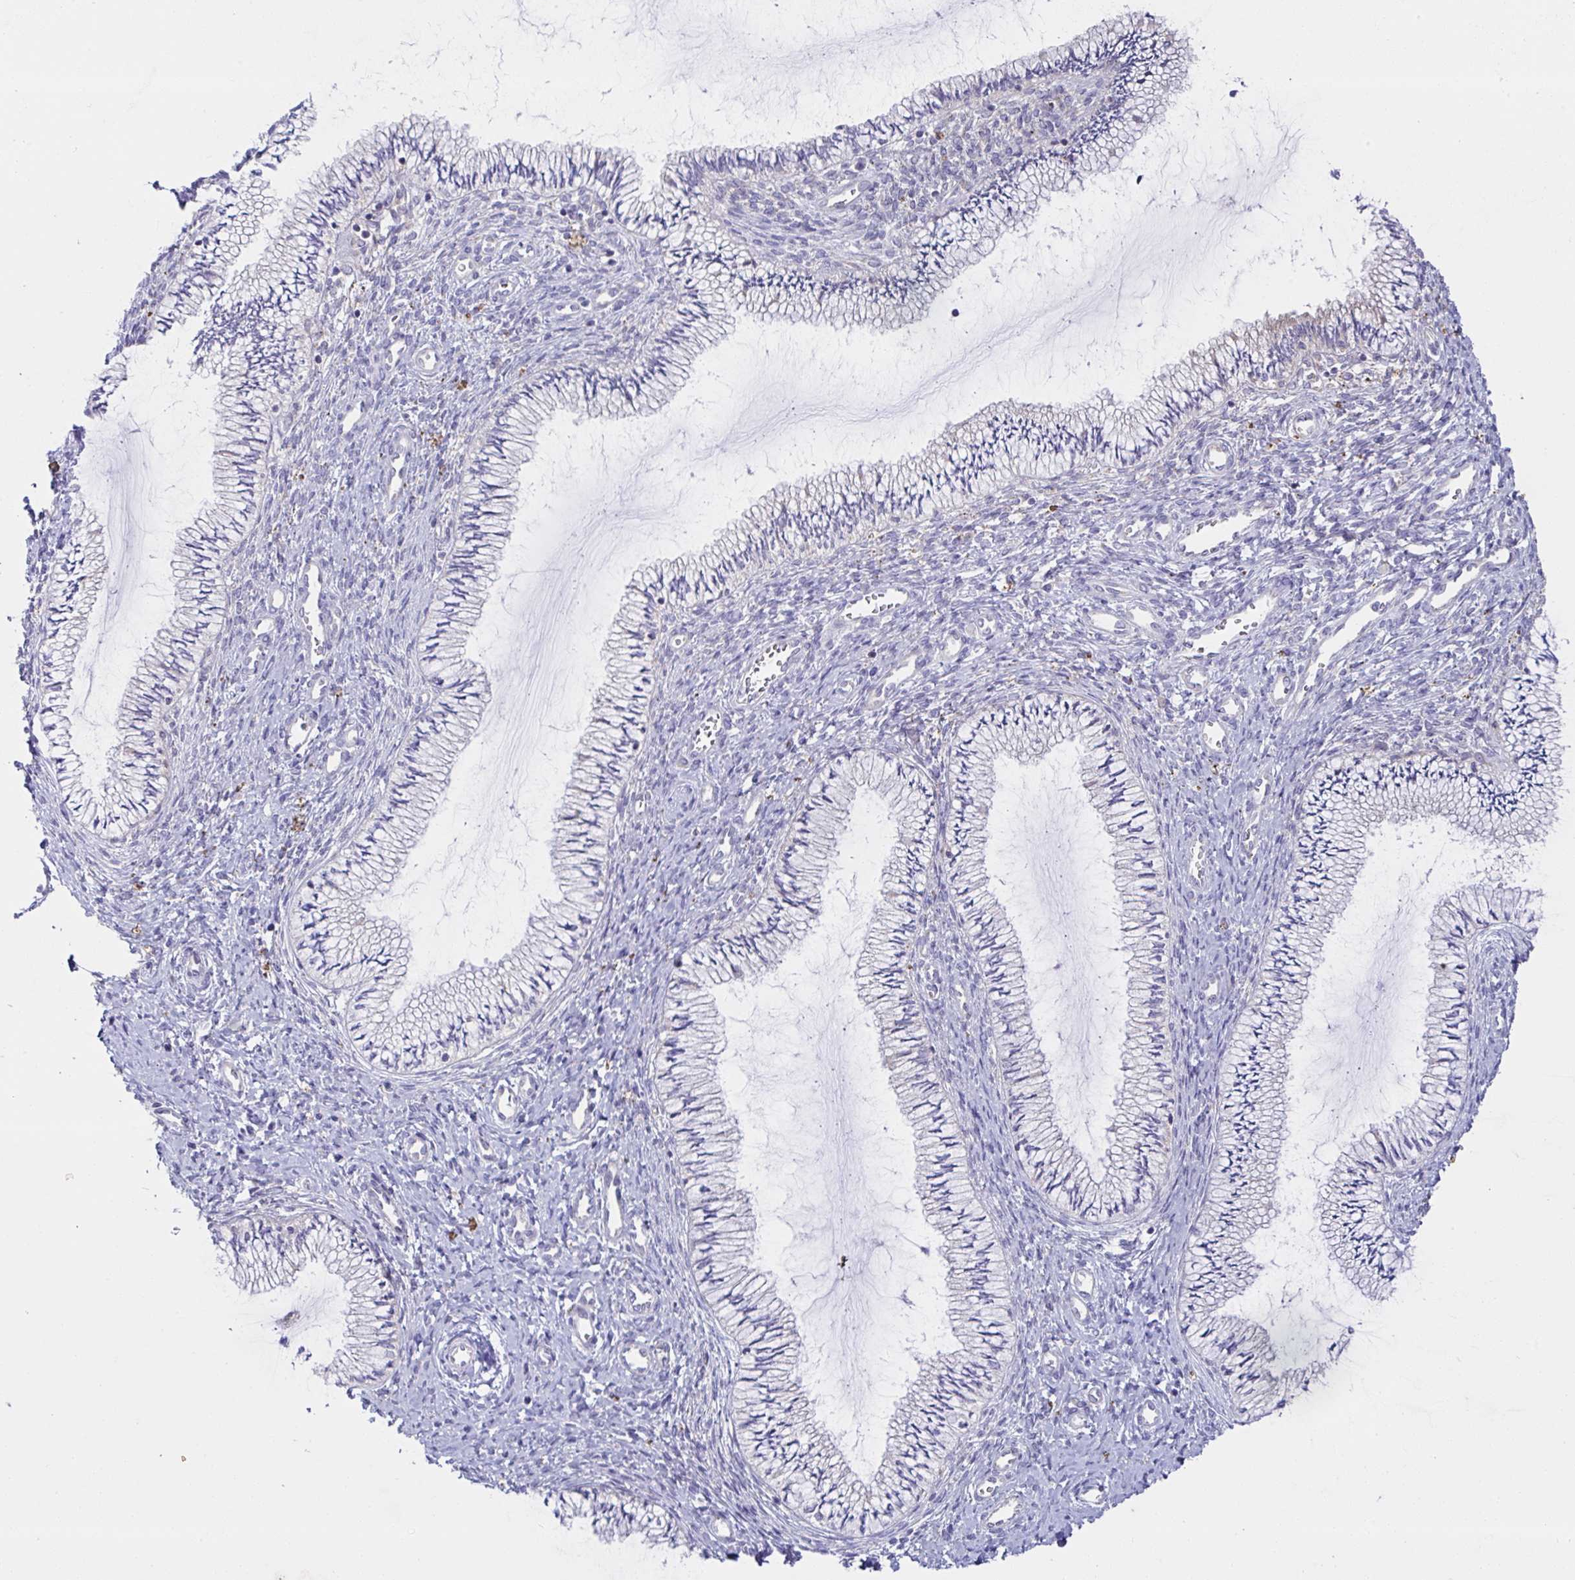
{"staining": {"intensity": "negative", "quantity": "none", "location": "none"}, "tissue": "cervix", "cell_type": "Glandular cells", "image_type": "normal", "snomed": [{"axis": "morphology", "description": "Normal tissue, NOS"}, {"axis": "topography", "description": "Cervix"}], "caption": "The IHC image has no significant expression in glandular cells of cervix.", "gene": "FAU", "patient": {"sex": "female", "age": 24}}